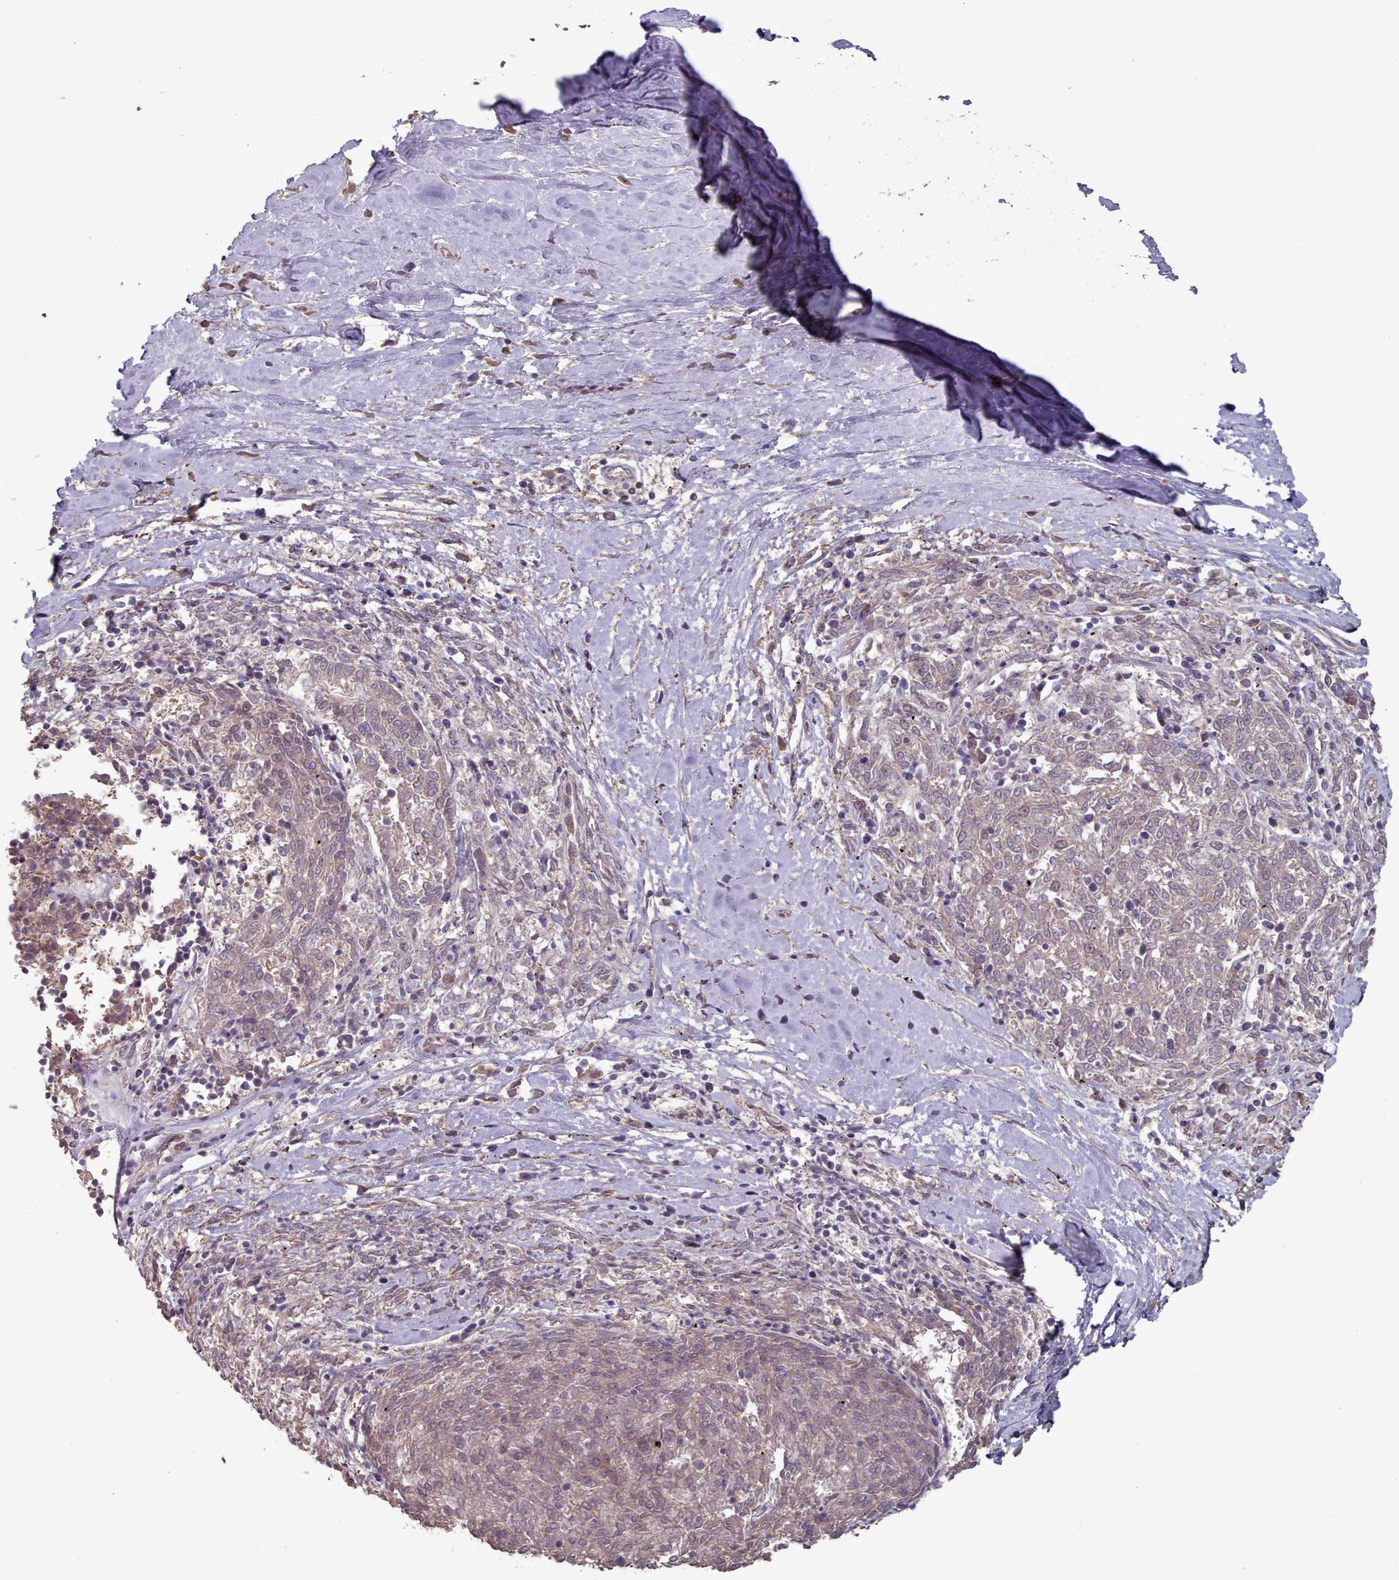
{"staining": {"intensity": "weak", "quantity": "25%-75%", "location": "cytoplasmic/membranous,nuclear"}, "tissue": "melanoma", "cell_type": "Tumor cells", "image_type": "cancer", "snomed": [{"axis": "morphology", "description": "Malignant melanoma, NOS"}, {"axis": "topography", "description": "Skin"}], "caption": "The photomicrograph reveals a brown stain indicating the presence of a protein in the cytoplasmic/membranous and nuclear of tumor cells in malignant melanoma.", "gene": "ERCC6L", "patient": {"sex": "female", "age": 72}}